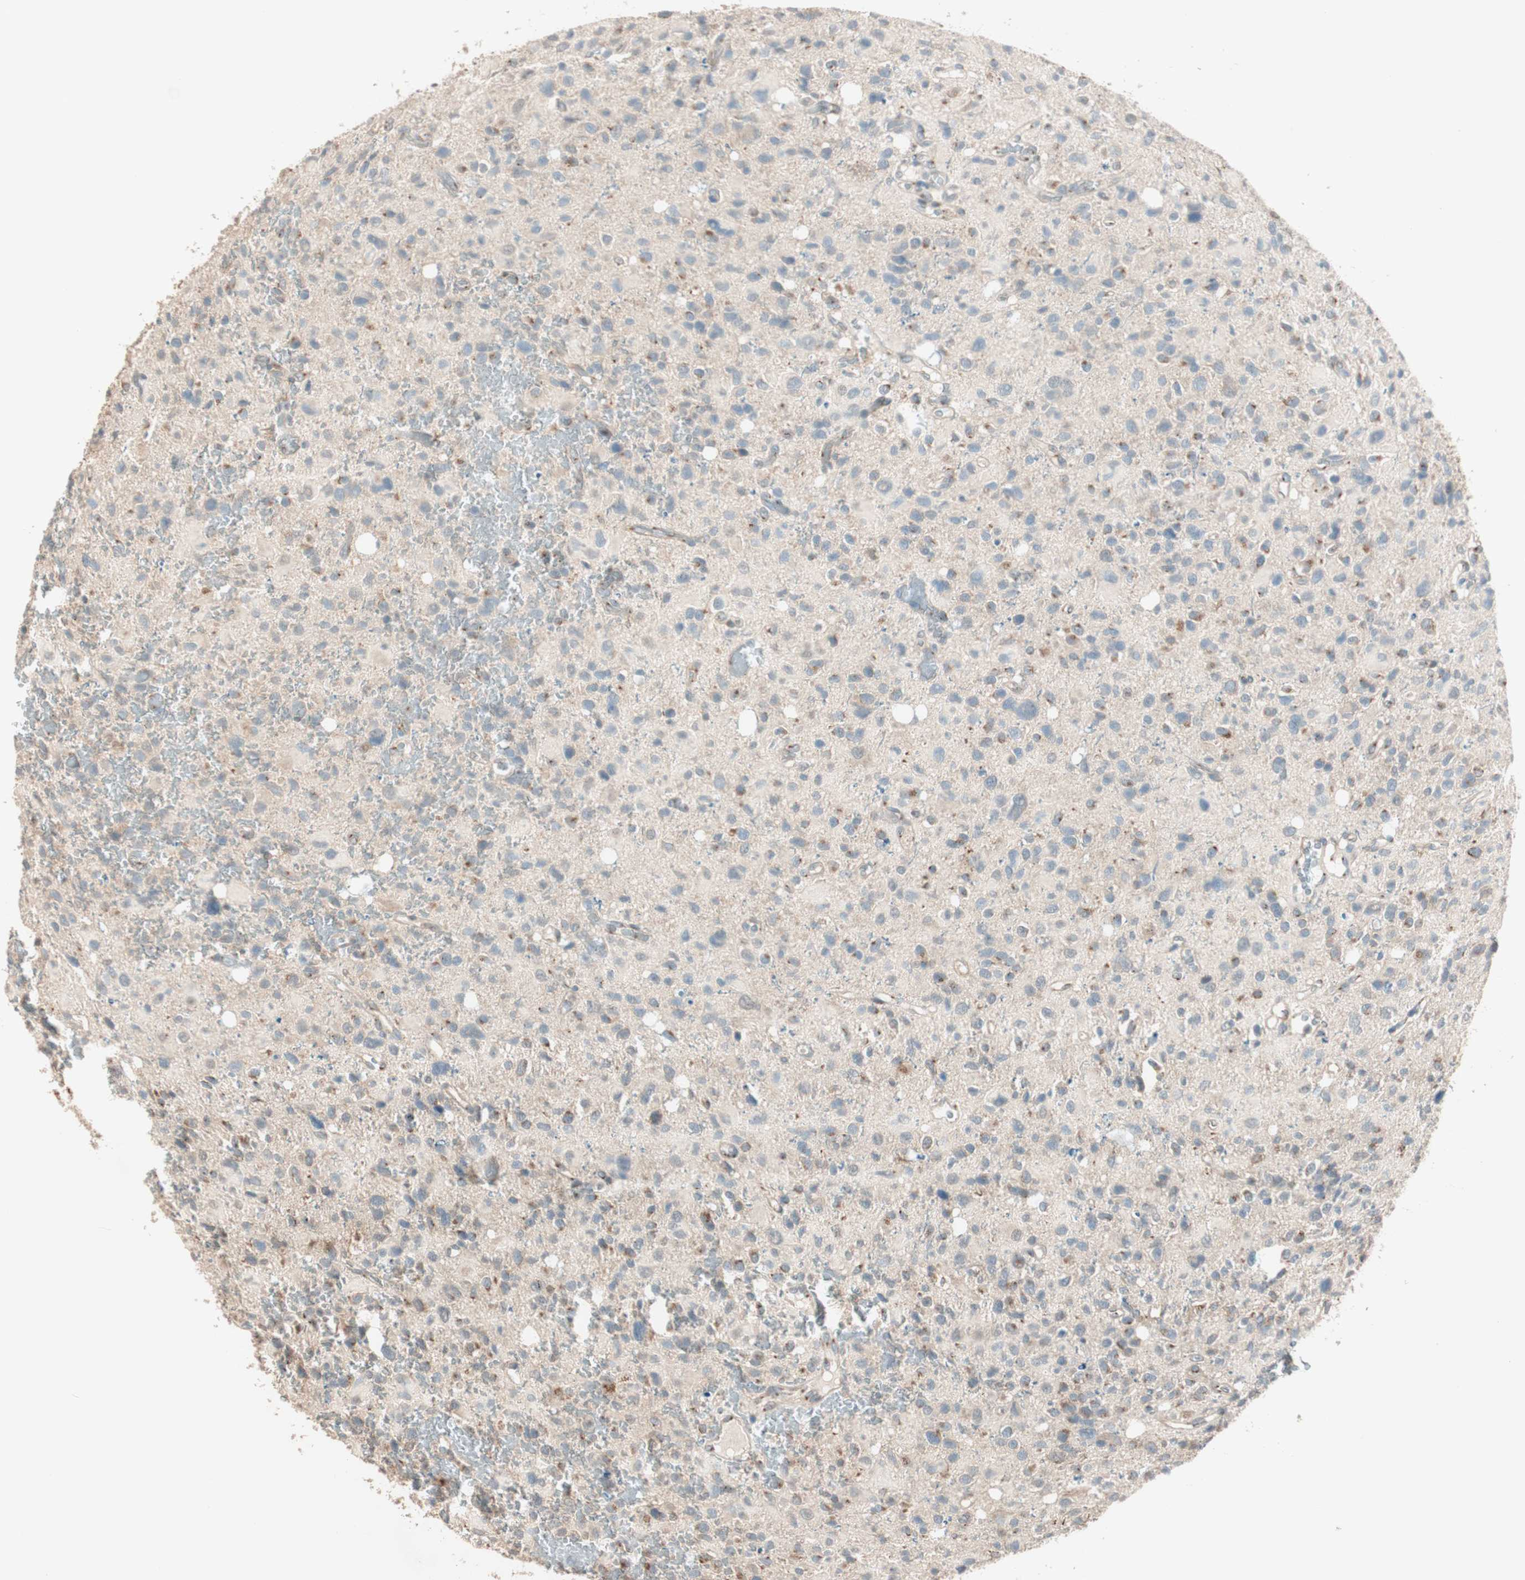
{"staining": {"intensity": "weak", "quantity": "<25%", "location": "cytoplasmic/membranous"}, "tissue": "glioma", "cell_type": "Tumor cells", "image_type": "cancer", "snomed": [{"axis": "morphology", "description": "Glioma, malignant, High grade"}, {"axis": "topography", "description": "Brain"}], "caption": "The photomicrograph demonstrates no significant positivity in tumor cells of malignant glioma (high-grade).", "gene": "SEC16A", "patient": {"sex": "male", "age": 48}}